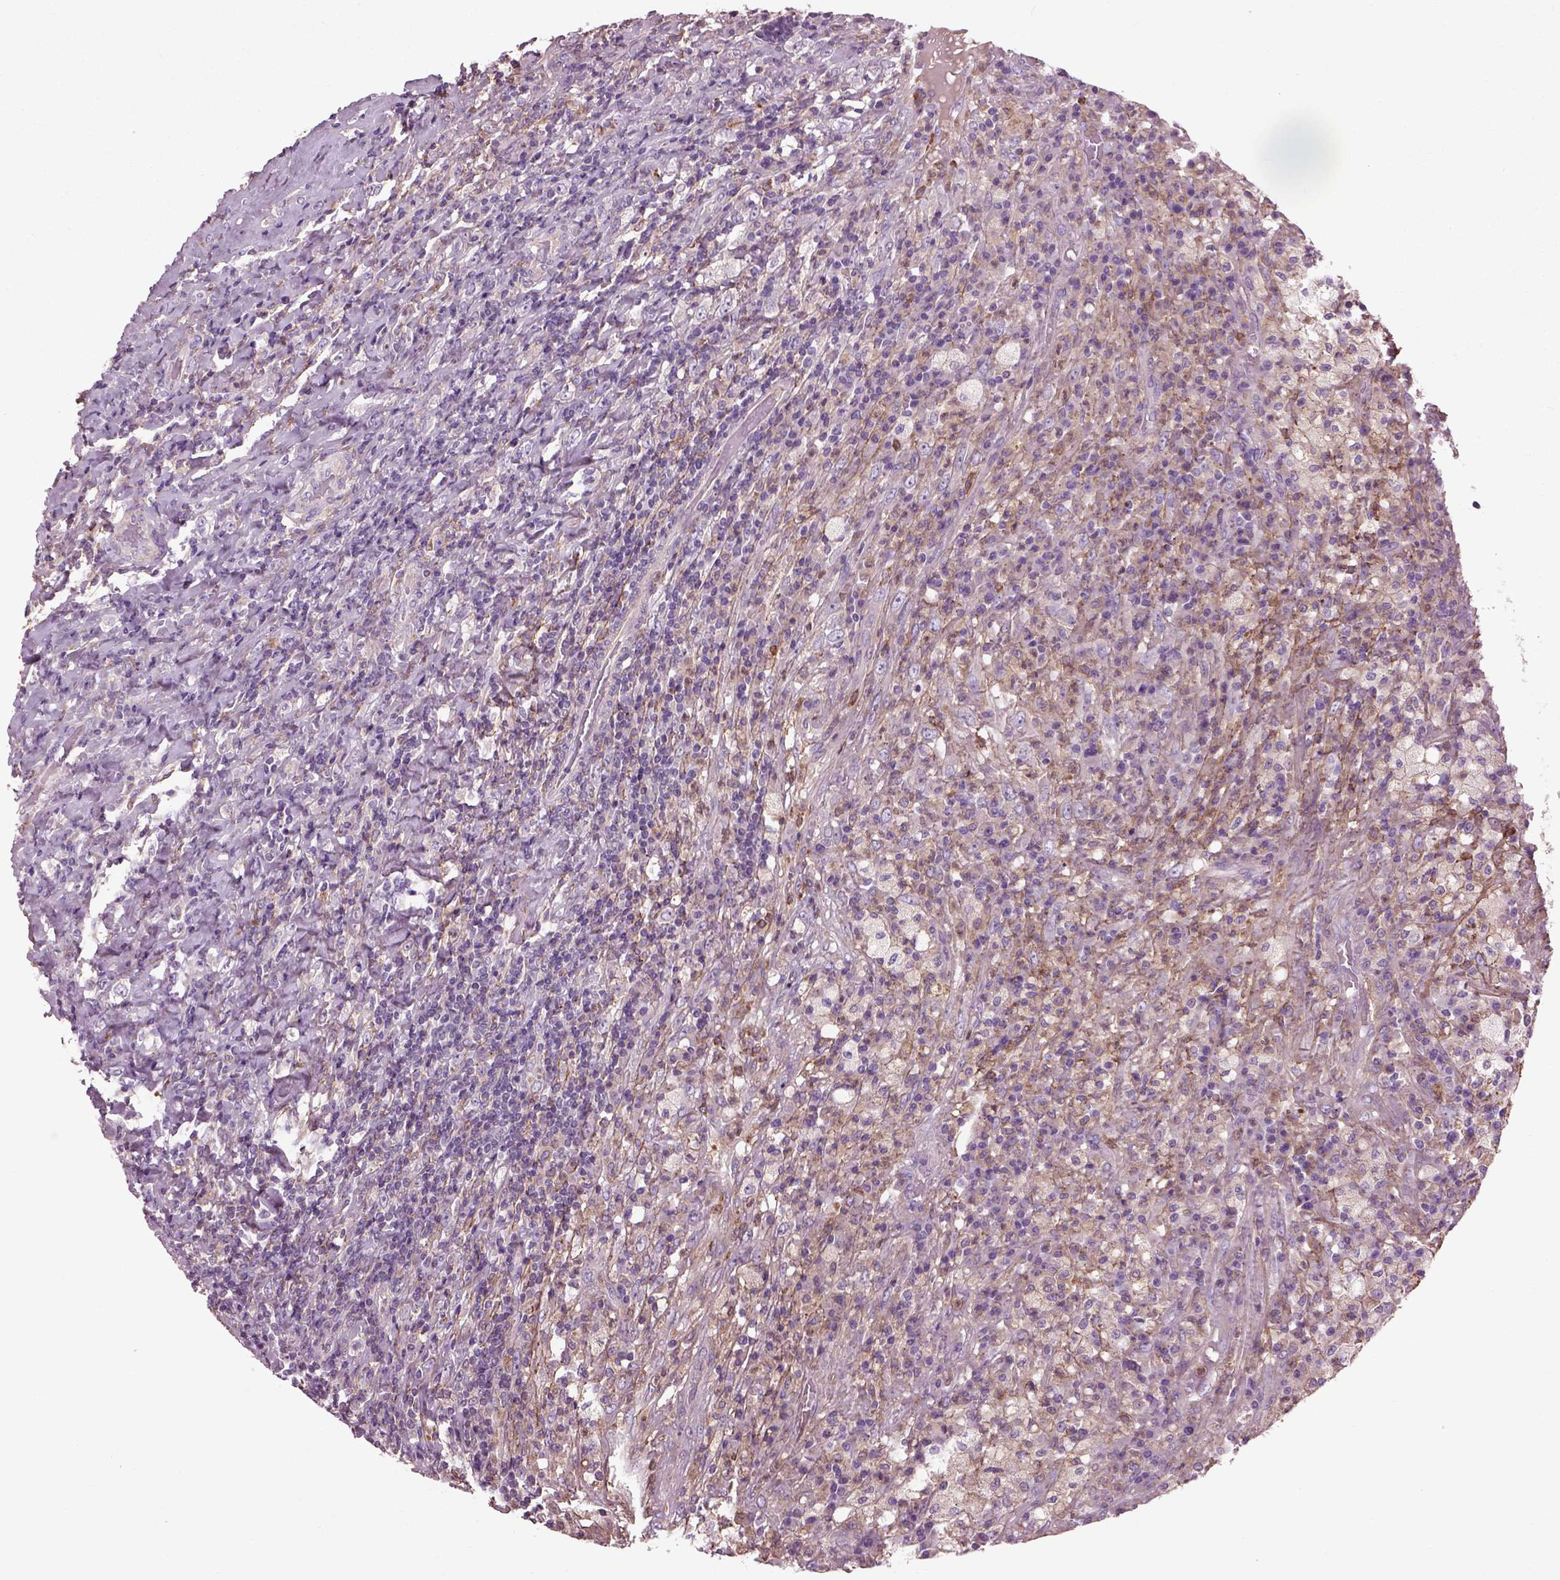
{"staining": {"intensity": "negative", "quantity": "none", "location": "none"}, "tissue": "testis cancer", "cell_type": "Tumor cells", "image_type": "cancer", "snomed": [{"axis": "morphology", "description": "Necrosis, NOS"}, {"axis": "morphology", "description": "Carcinoma, Embryonal, NOS"}, {"axis": "topography", "description": "Testis"}], "caption": "There is no significant staining in tumor cells of embryonal carcinoma (testis). (DAB immunohistochemistry with hematoxylin counter stain).", "gene": "EMILIN2", "patient": {"sex": "male", "age": 19}}